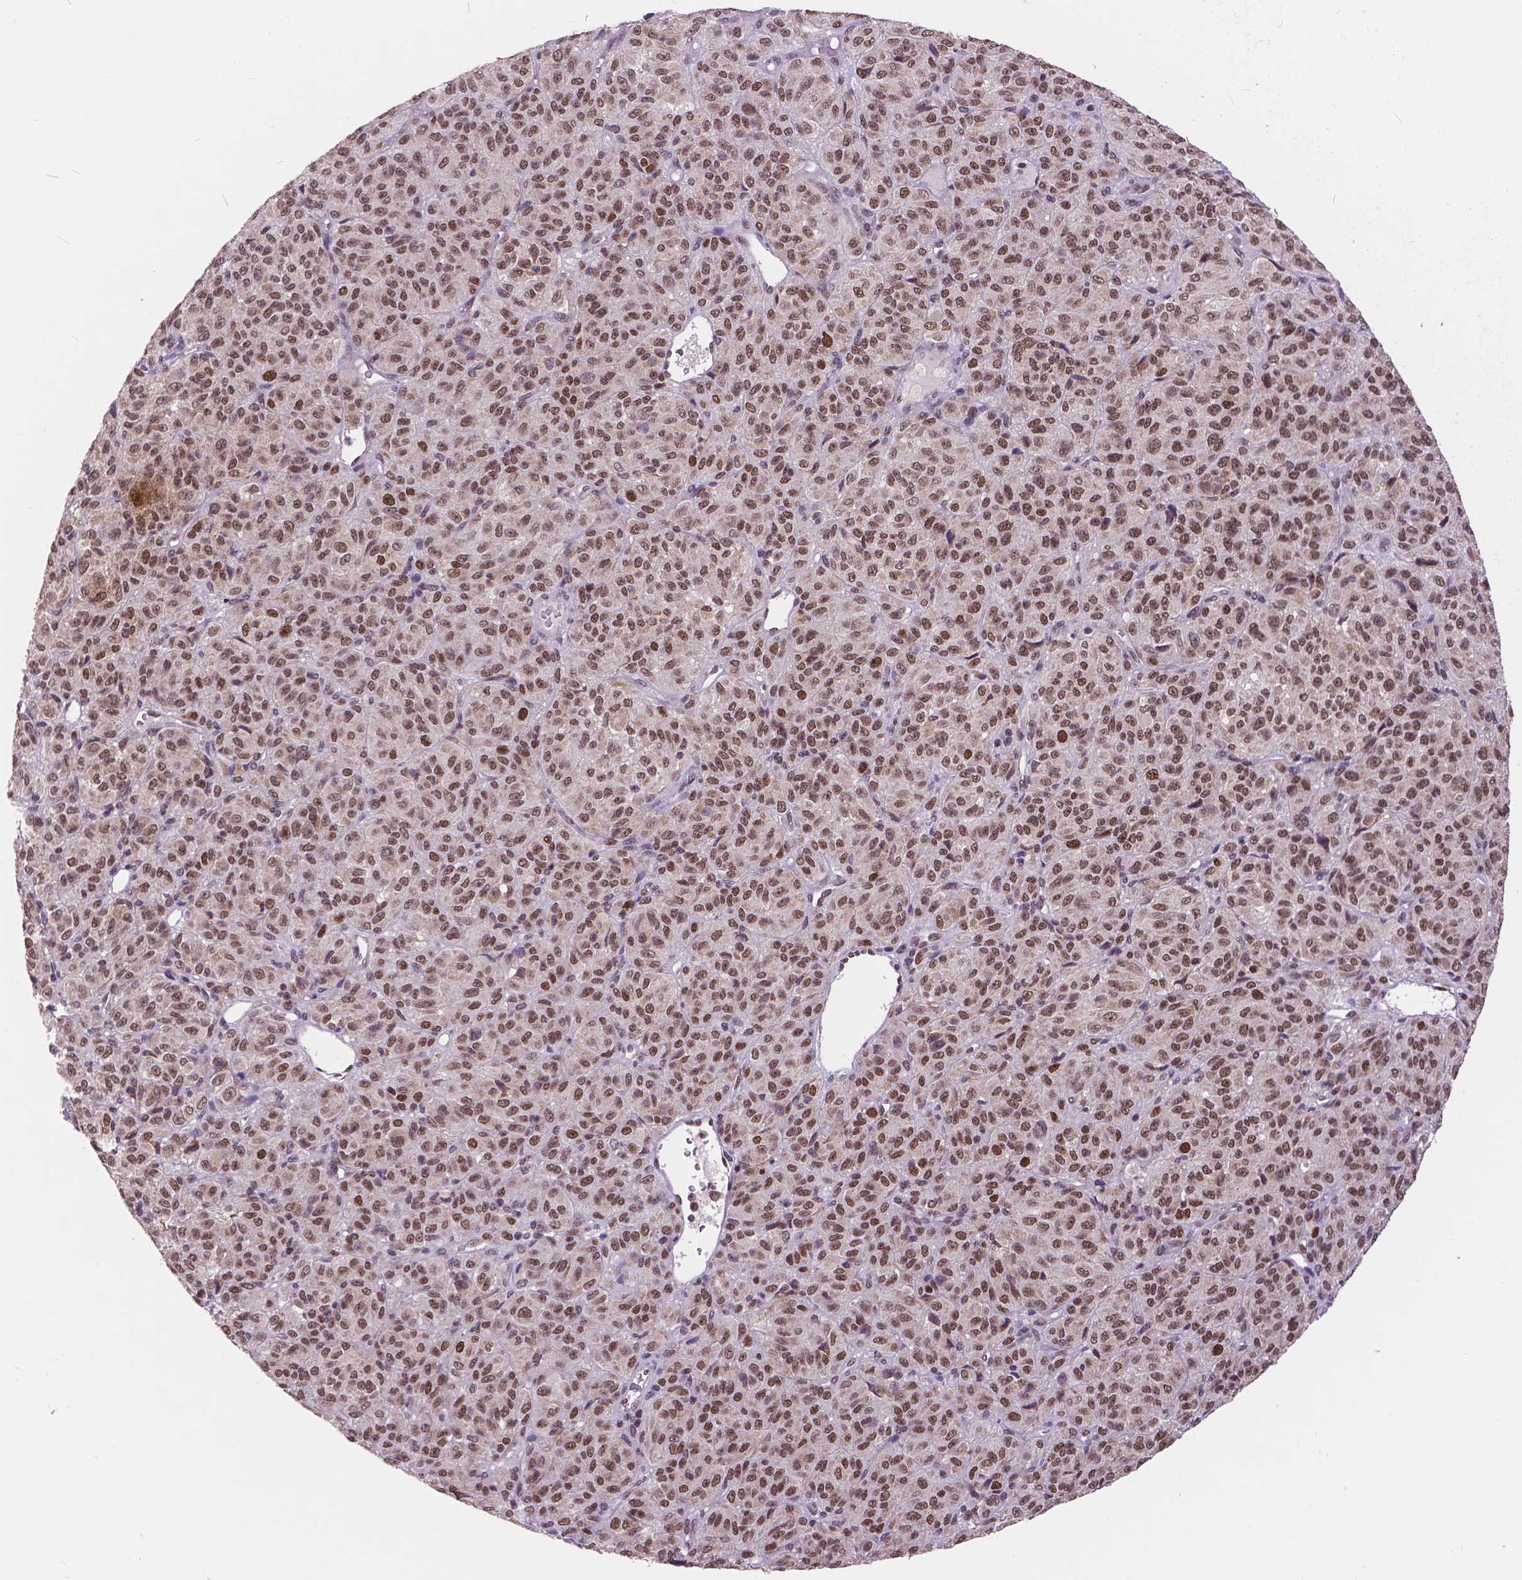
{"staining": {"intensity": "moderate", "quantity": ">75%", "location": "nuclear"}, "tissue": "melanoma", "cell_type": "Tumor cells", "image_type": "cancer", "snomed": [{"axis": "morphology", "description": "Malignant melanoma, Metastatic site"}, {"axis": "topography", "description": "Brain"}], "caption": "A photomicrograph showing moderate nuclear staining in approximately >75% of tumor cells in melanoma, as visualized by brown immunohistochemical staining.", "gene": "MSH2", "patient": {"sex": "female", "age": 56}}